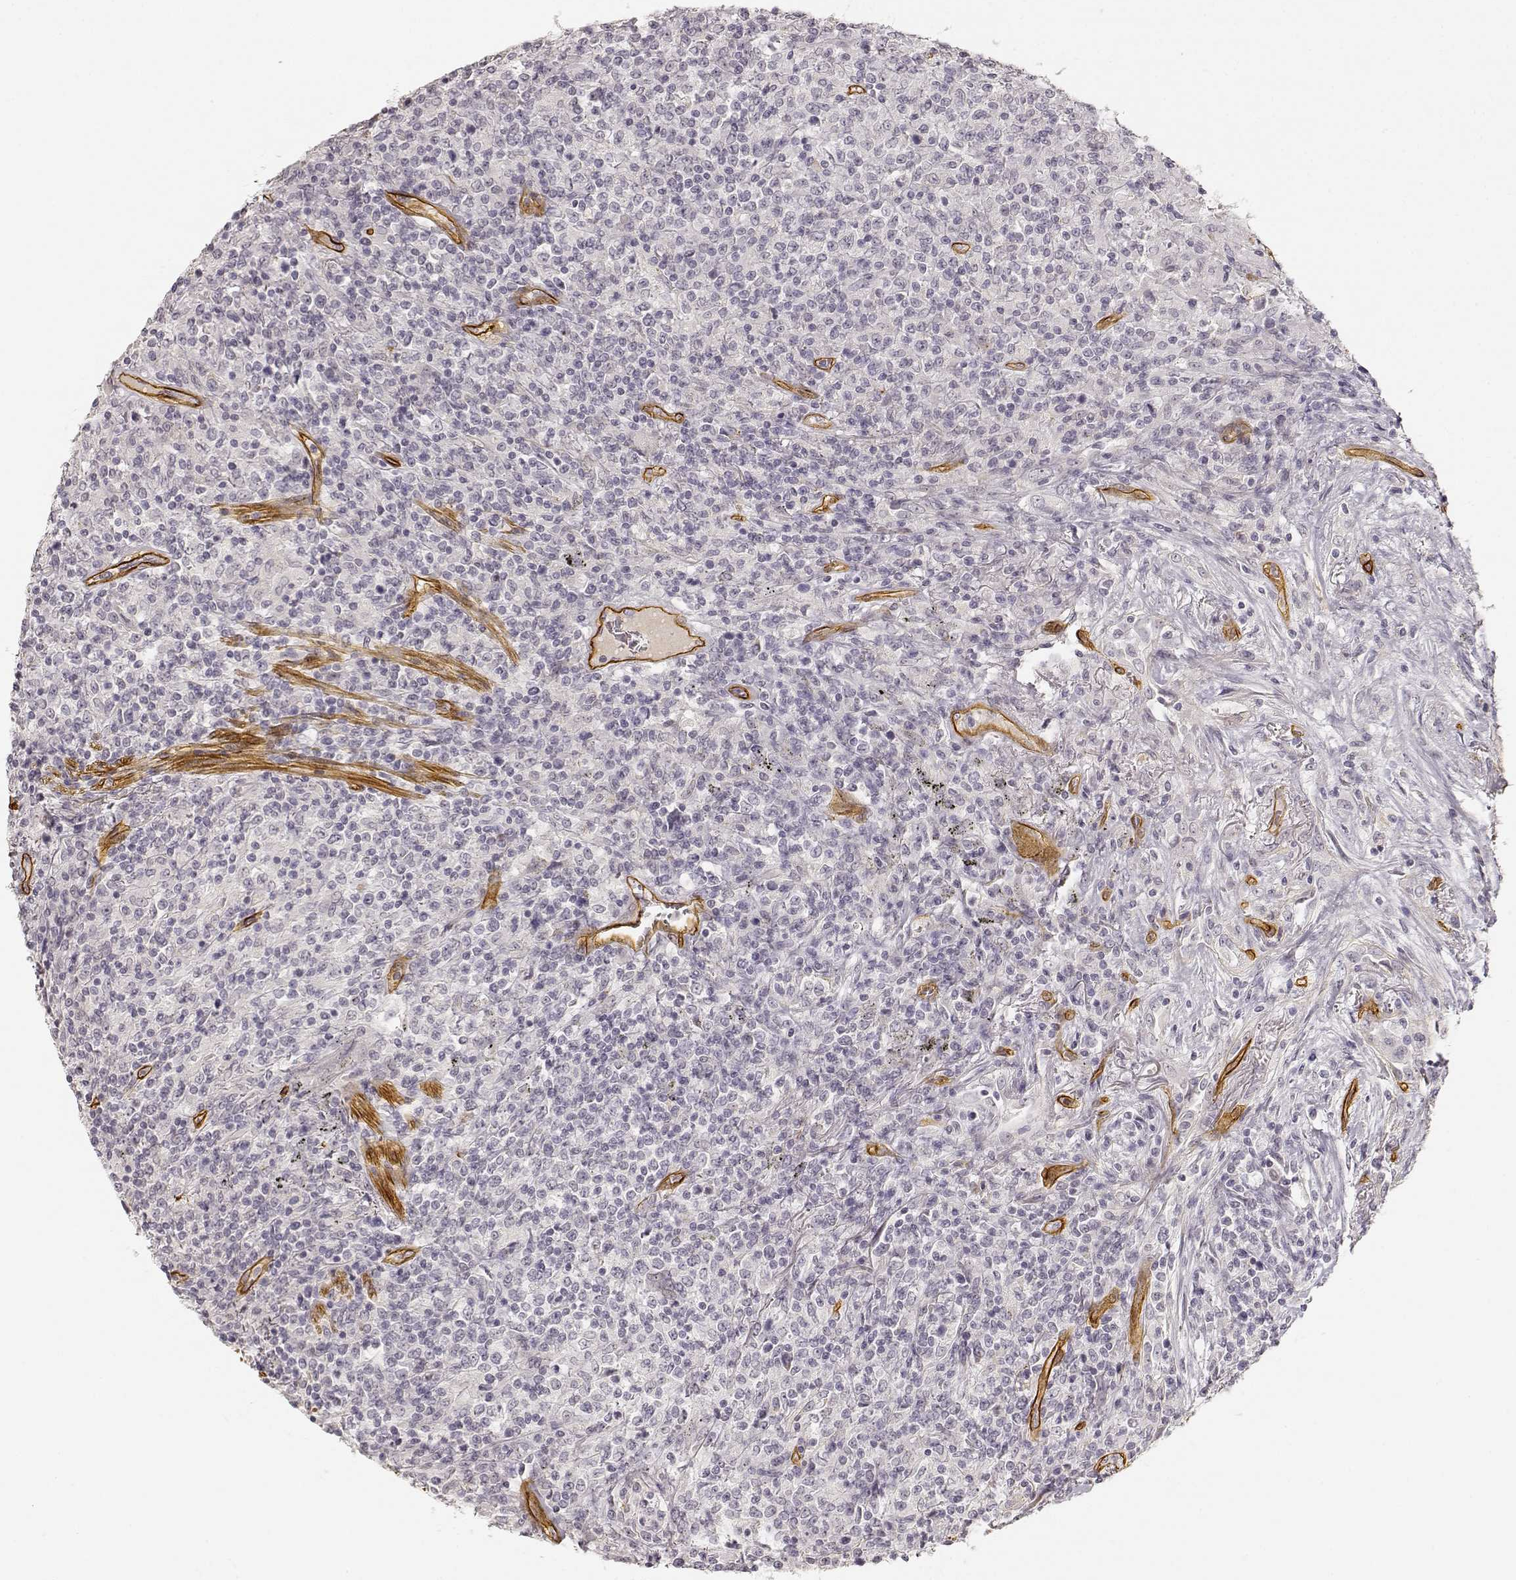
{"staining": {"intensity": "negative", "quantity": "none", "location": "none"}, "tissue": "lymphoma", "cell_type": "Tumor cells", "image_type": "cancer", "snomed": [{"axis": "morphology", "description": "Malignant lymphoma, non-Hodgkin's type, High grade"}, {"axis": "topography", "description": "Lung"}], "caption": "Immunohistochemistry (IHC) of lymphoma demonstrates no positivity in tumor cells.", "gene": "LAMA4", "patient": {"sex": "male", "age": 79}}